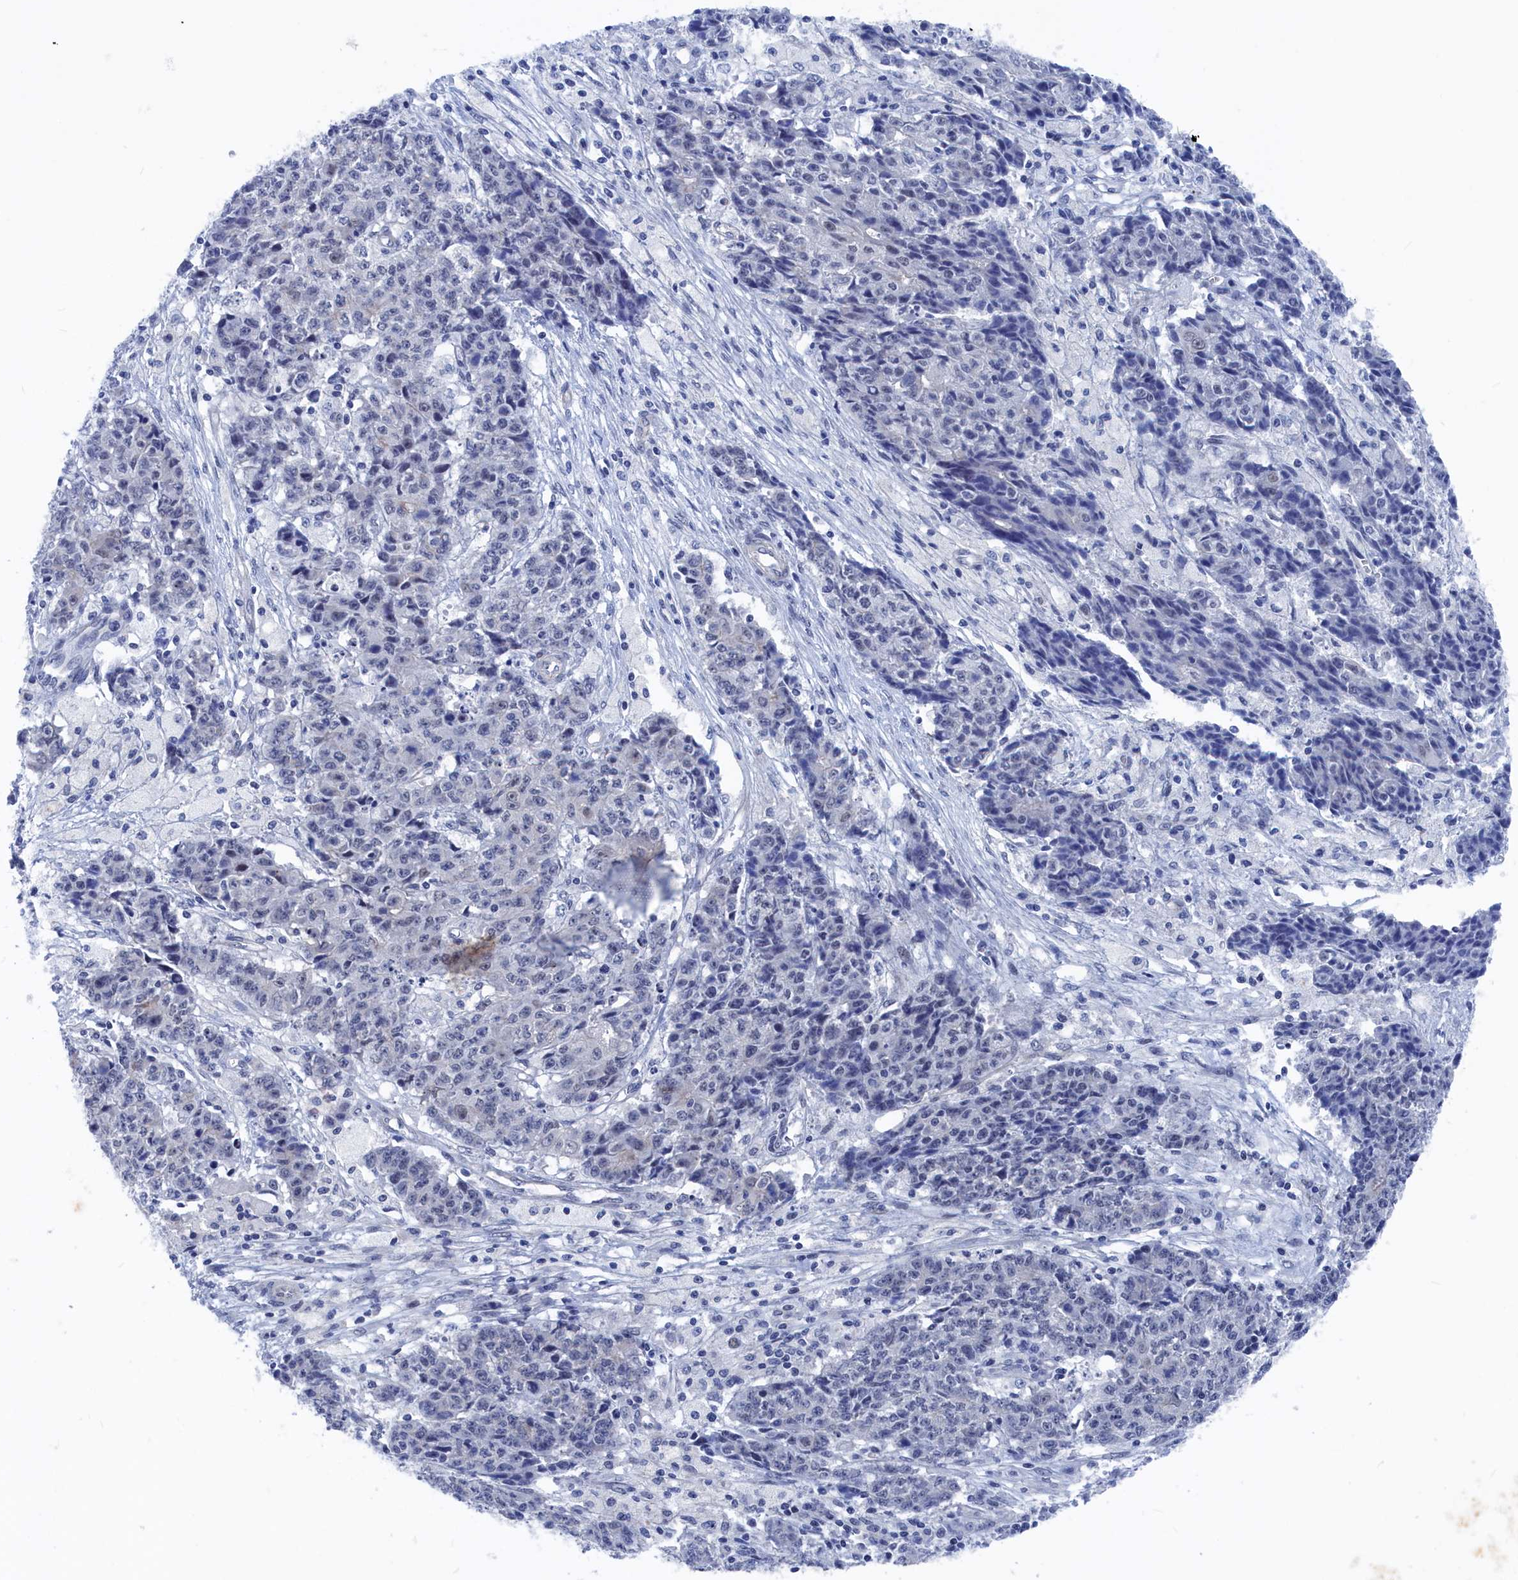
{"staining": {"intensity": "negative", "quantity": "none", "location": "none"}, "tissue": "ovarian cancer", "cell_type": "Tumor cells", "image_type": "cancer", "snomed": [{"axis": "morphology", "description": "Carcinoma, endometroid"}, {"axis": "topography", "description": "Ovary"}], "caption": "Photomicrograph shows no protein expression in tumor cells of endometroid carcinoma (ovarian) tissue.", "gene": "MARCHF3", "patient": {"sex": "female", "age": 42}}